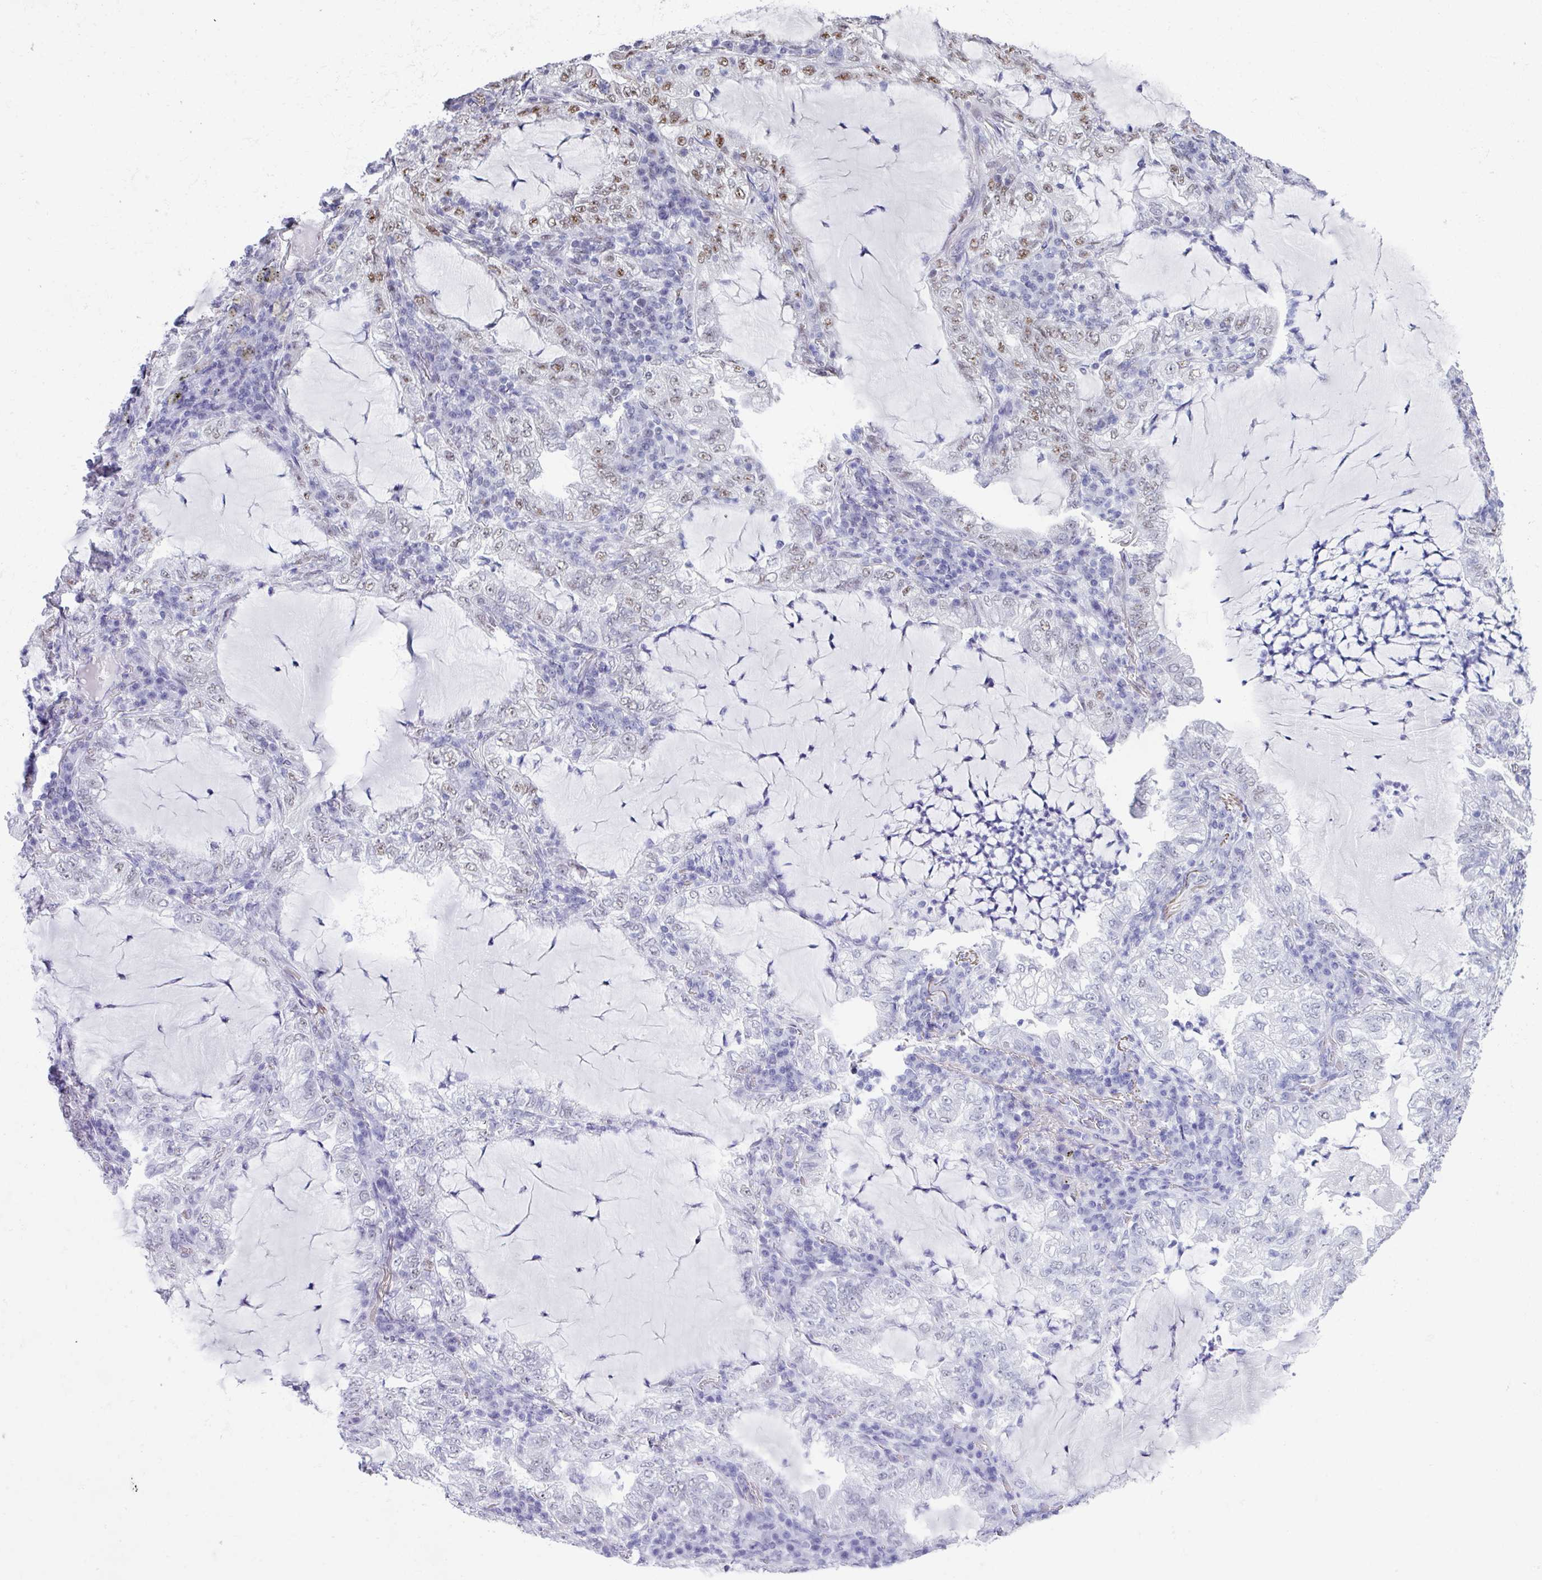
{"staining": {"intensity": "weak", "quantity": "<25%", "location": "nuclear"}, "tissue": "lung cancer", "cell_type": "Tumor cells", "image_type": "cancer", "snomed": [{"axis": "morphology", "description": "Adenocarcinoma, NOS"}, {"axis": "topography", "description": "Lung"}], "caption": "High magnification brightfield microscopy of lung adenocarcinoma stained with DAB (3,3'-diaminobenzidine) (brown) and counterstained with hematoxylin (blue): tumor cells show no significant expression.", "gene": "PUF60", "patient": {"sex": "female", "age": 73}}